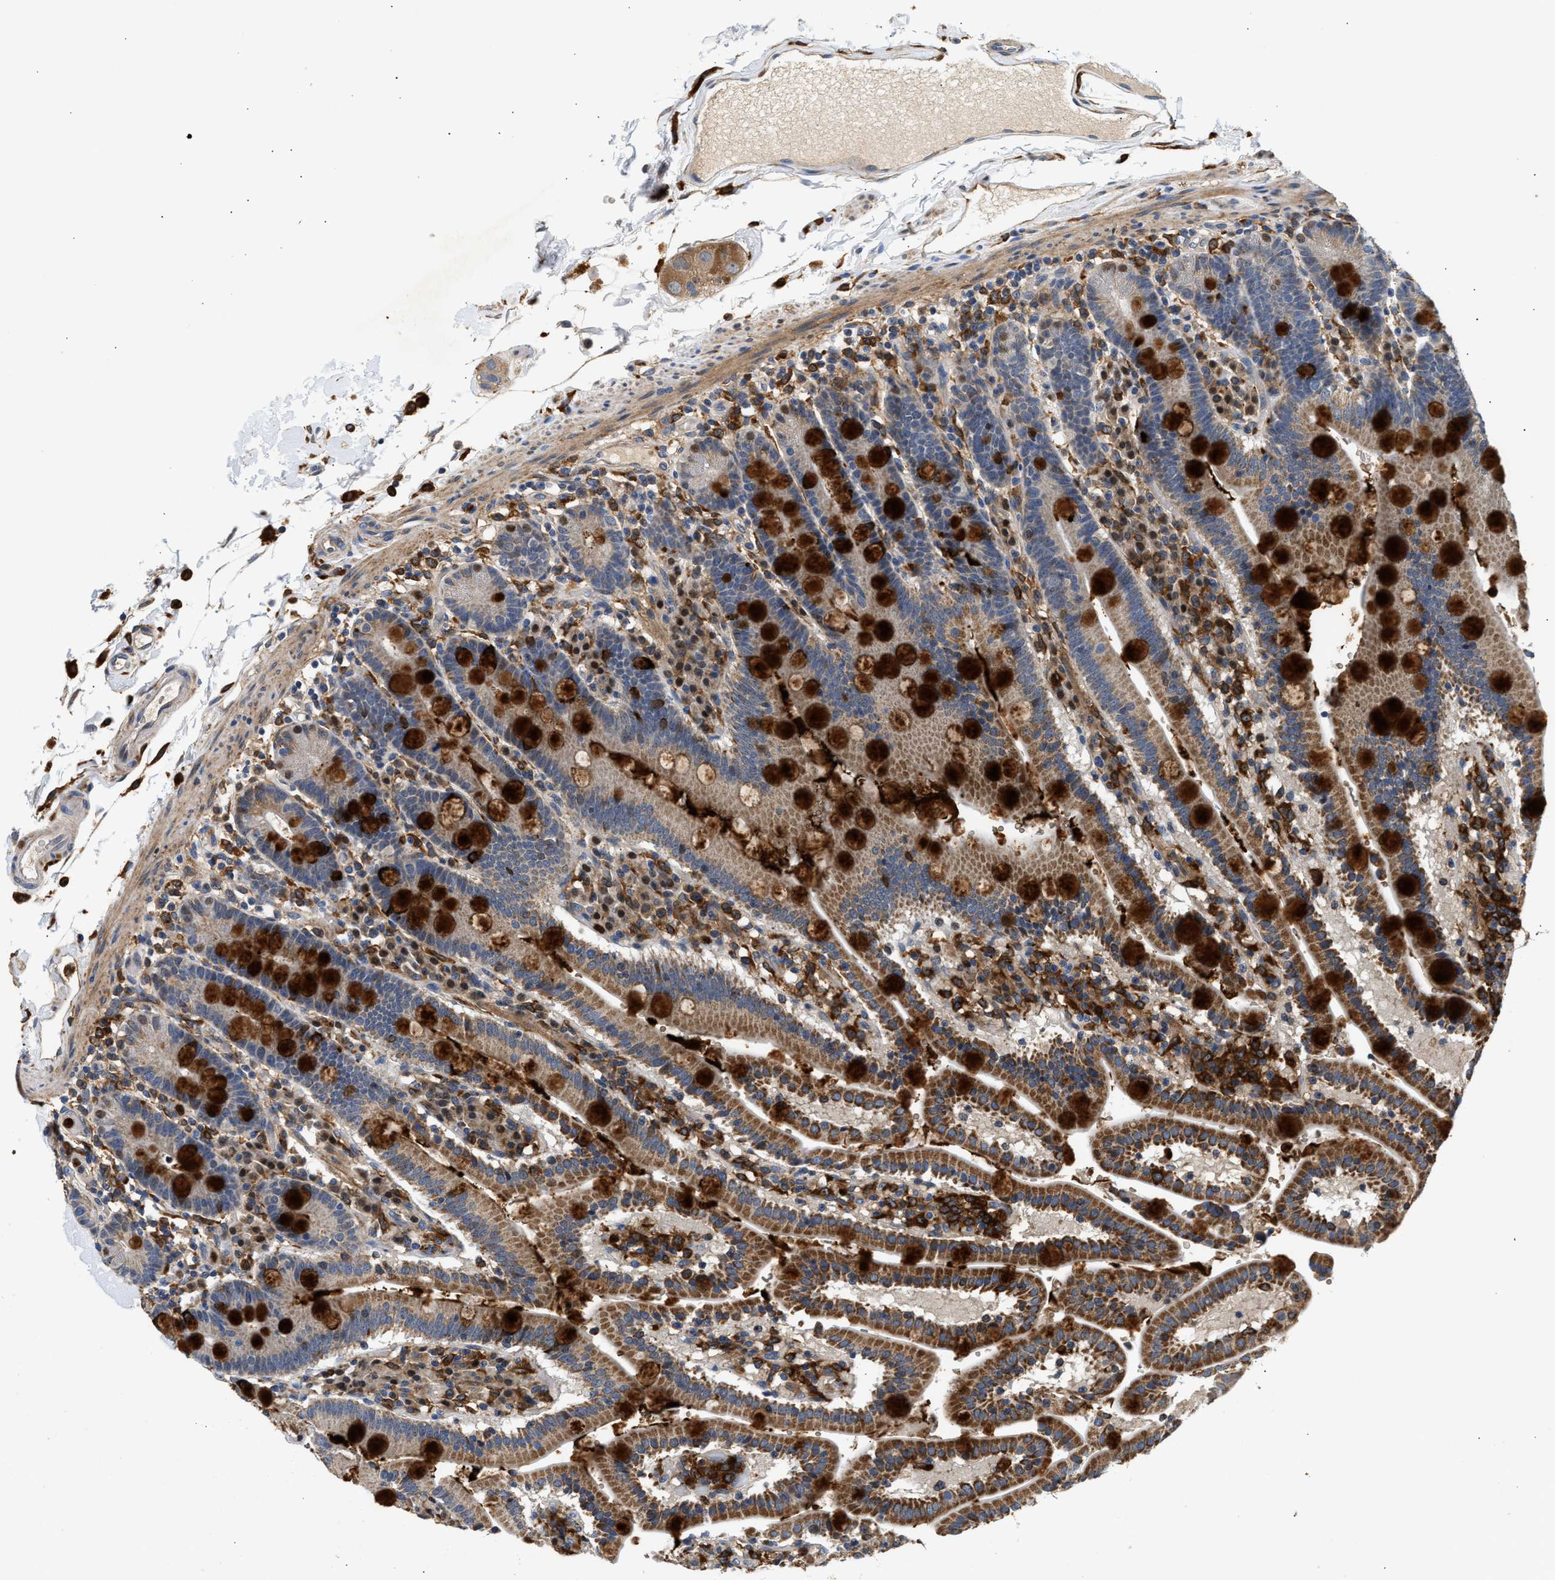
{"staining": {"intensity": "strong", "quantity": "25%-75%", "location": "cytoplasmic/membranous"}, "tissue": "duodenum", "cell_type": "Glandular cells", "image_type": "normal", "snomed": [{"axis": "morphology", "description": "Normal tissue, NOS"}, {"axis": "topography", "description": "Small intestine, NOS"}], "caption": "DAB immunohistochemical staining of unremarkable duodenum reveals strong cytoplasmic/membranous protein staining in approximately 25%-75% of glandular cells. (IHC, brightfield microscopy, high magnification).", "gene": "RAB31", "patient": {"sex": "female", "age": 71}}